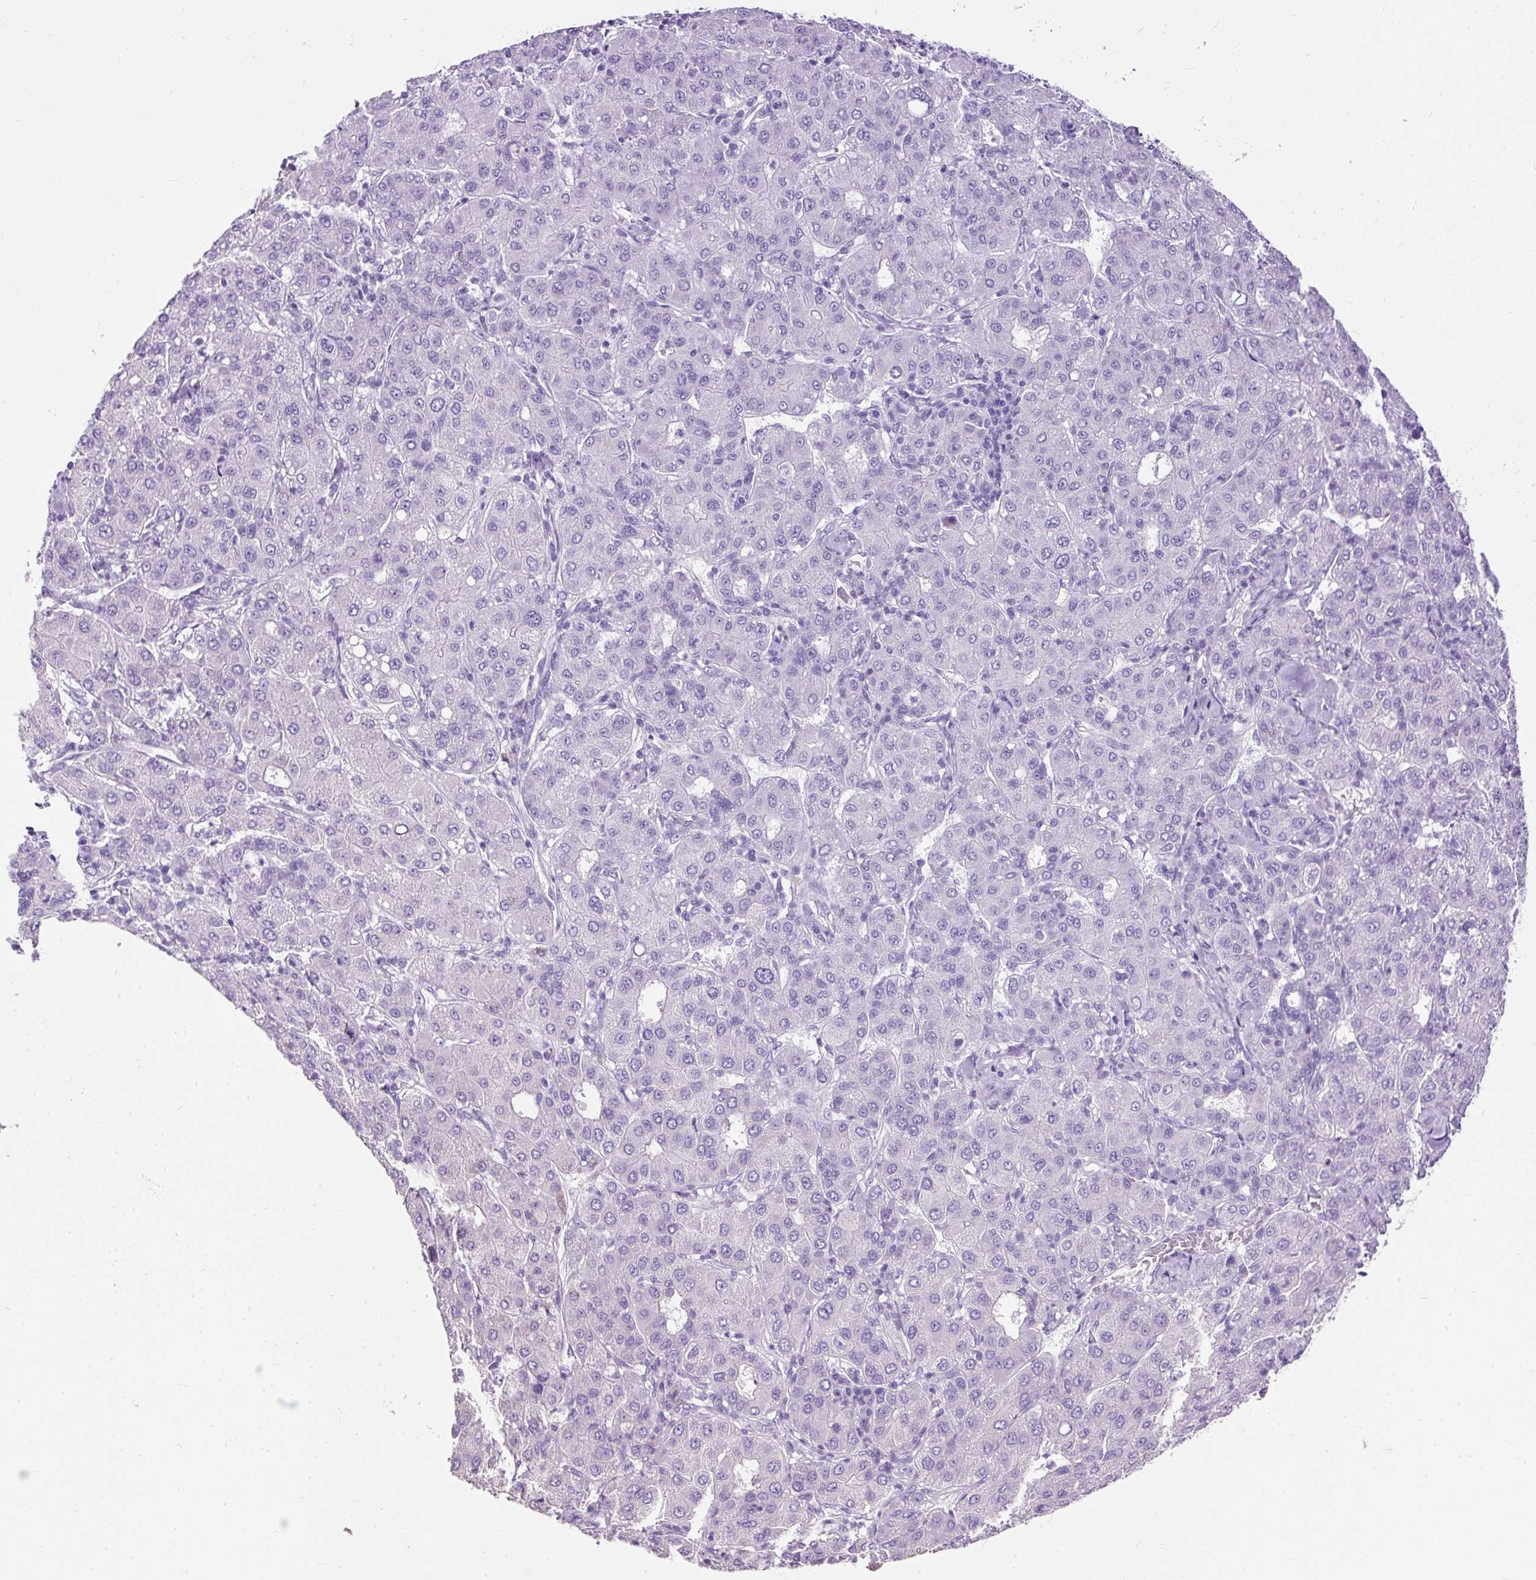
{"staining": {"intensity": "negative", "quantity": "none", "location": "none"}, "tissue": "liver cancer", "cell_type": "Tumor cells", "image_type": "cancer", "snomed": [{"axis": "morphology", "description": "Carcinoma, Hepatocellular, NOS"}, {"axis": "topography", "description": "Liver"}], "caption": "Immunohistochemical staining of human liver cancer reveals no significant positivity in tumor cells.", "gene": "PDIA2", "patient": {"sex": "male", "age": 65}}